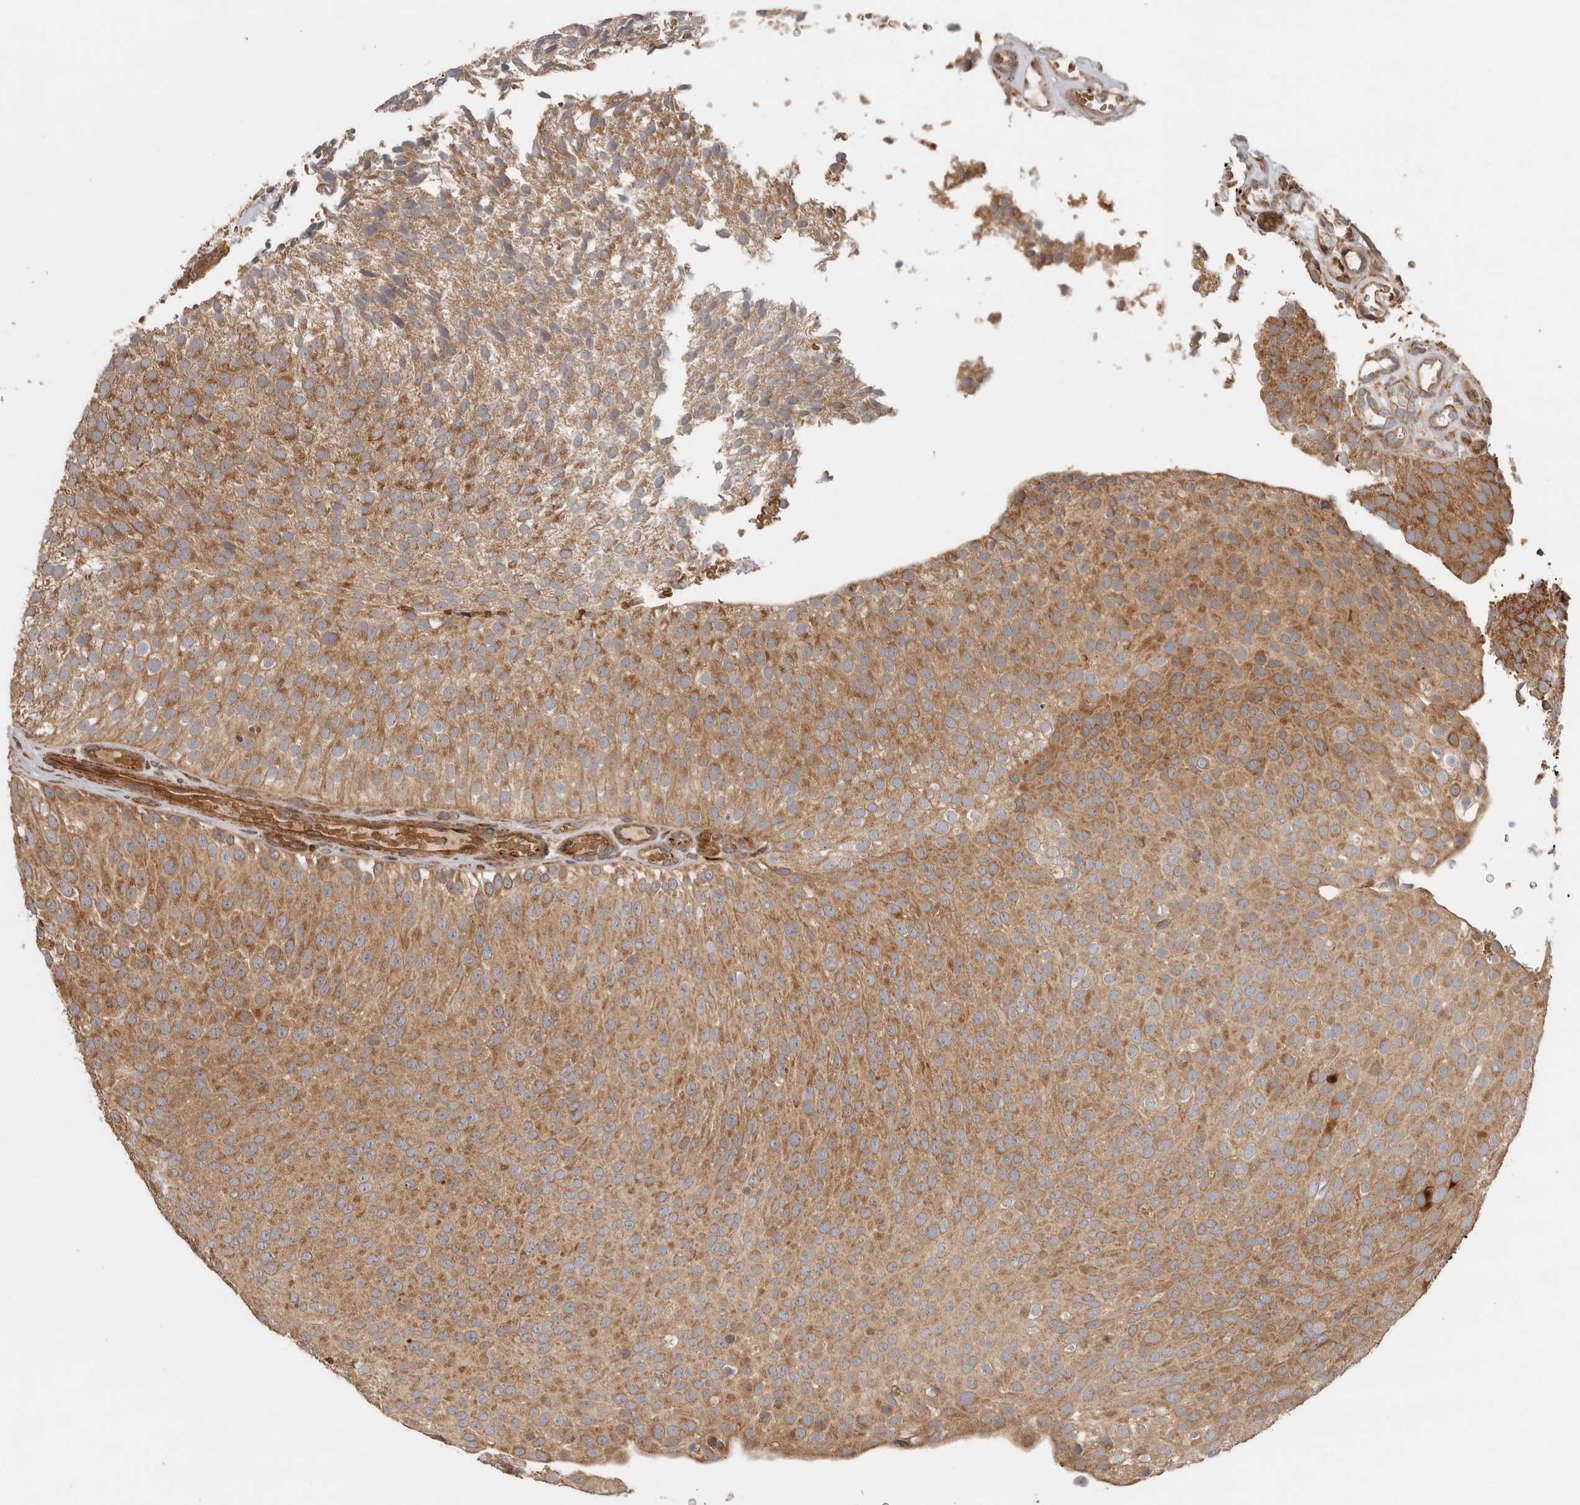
{"staining": {"intensity": "moderate", "quantity": ">75%", "location": "cytoplasmic/membranous"}, "tissue": "urothelial cancer", "cell_type": "Tumor cells", "image_type": "cancer", "snomed": [{"axis": "morphology", "description": "Urothelial carcinoma, Low grade"}, {"axis": "topography", "description": "Urinary bladder"}], "caption": "Protein expression analysis of low-grade urothelial carcinoma exhibits moderate cytoplasmic/membranous staining in approximately >75% of tumor cells. (DAB (3,3'-diaminobenzidine) IHC with brightfield microscopy, high magnification).", "gene": "TUBD1", "patient": {"sex": "male", "age": 78}}